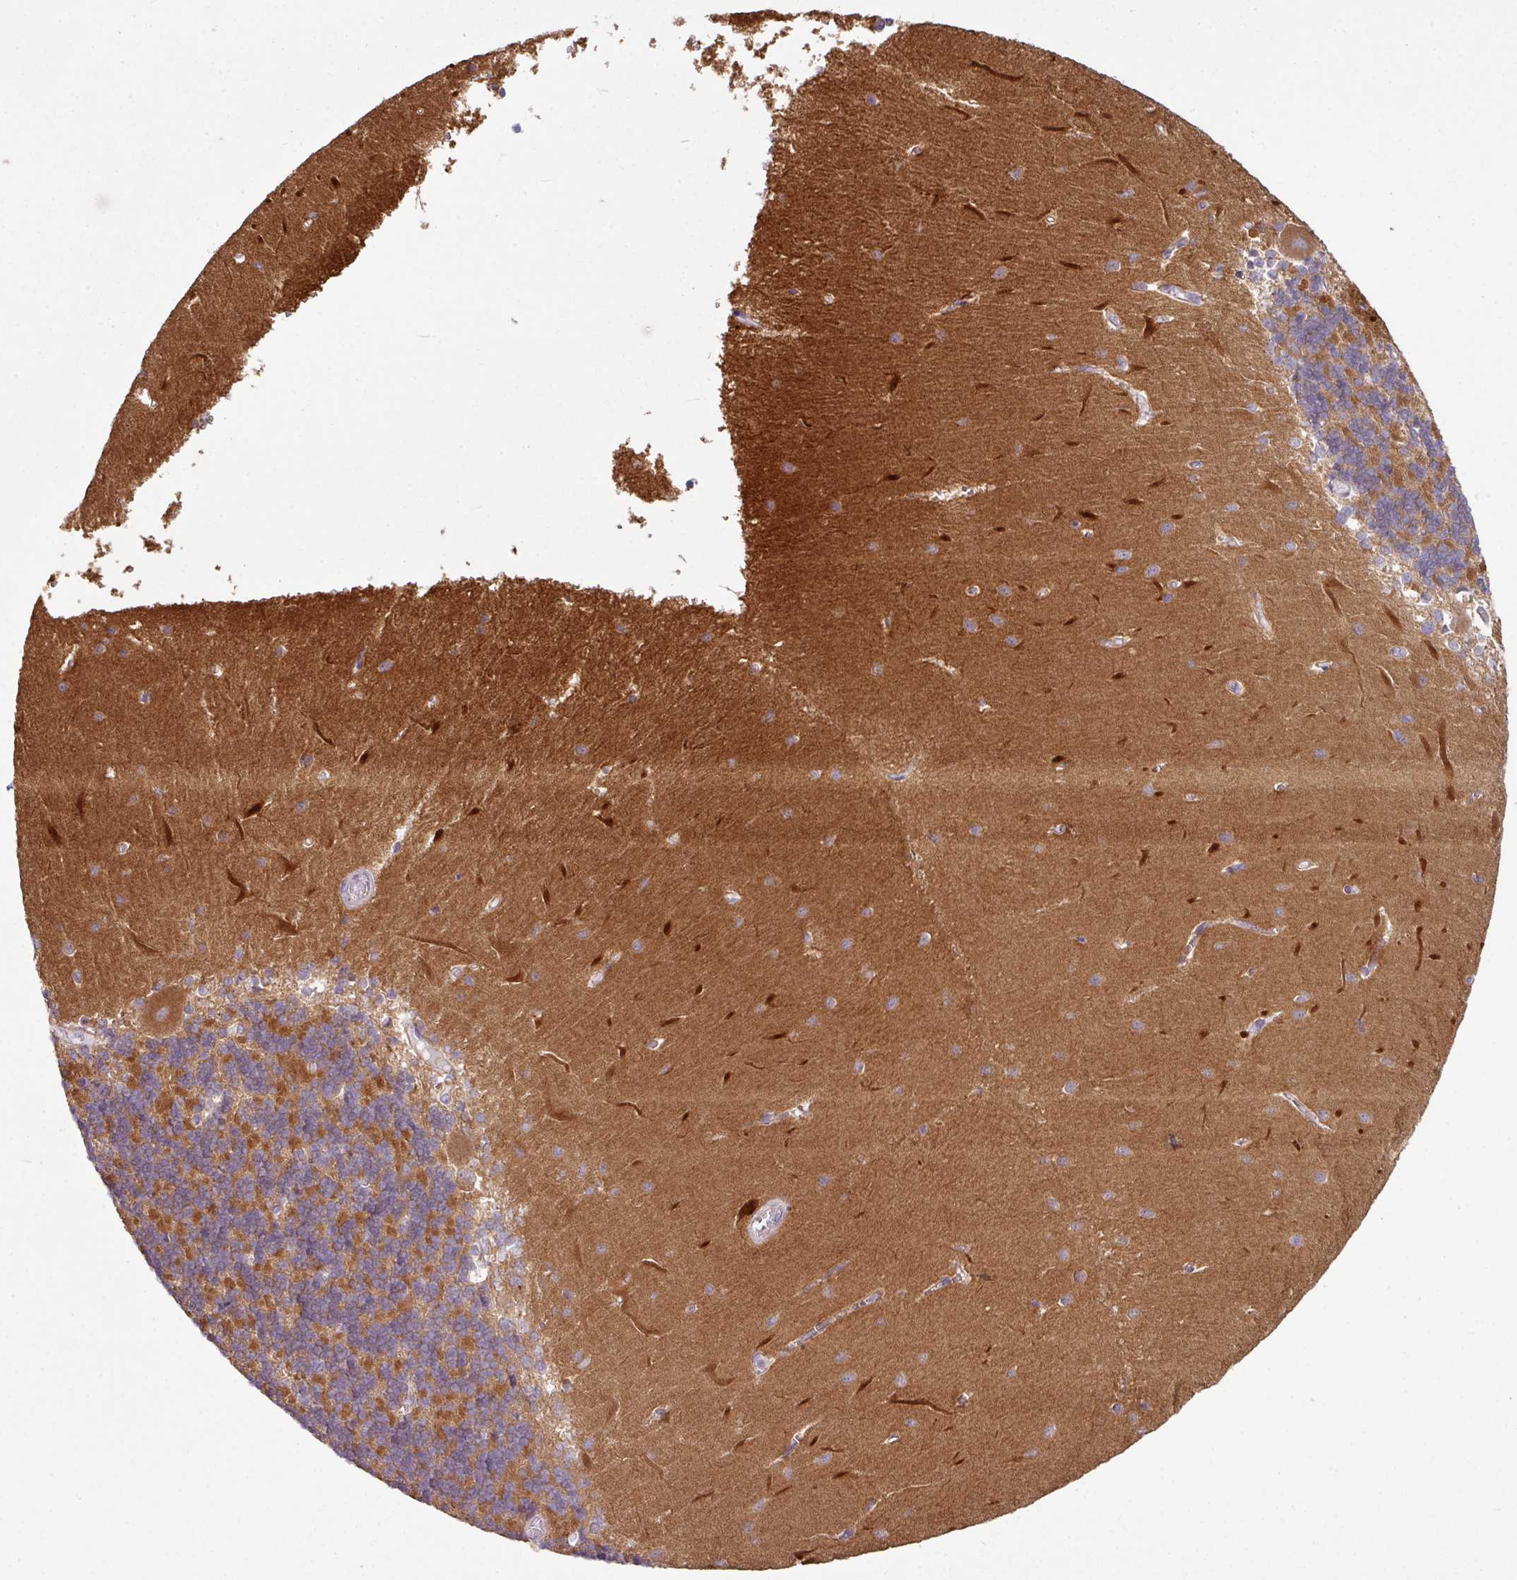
{"staining": {"intensity": "moderate", "quantity": "25%-75%", "location": "cytoplasmic/membranous"}, "tissue": "cerebellum", "cell_type": "Cells in granular layer", "image_type": "normal", "snomed": [{"axis": "morphology", "description": "Normal tissue, NOS"}, {"axis": "topography", "description": "Cerebellum"}], "caption": "Brown immunohistochemical staining in unremarkable cerebellum shows moderate cytoplasmic/membranous expression in about 25%-75% of cells in granular layer. (Brightfield microscopy of DAB IHC at high magnification).", "gene": "CAMK2A", "patient": {"sex": "male", "age": 37}}